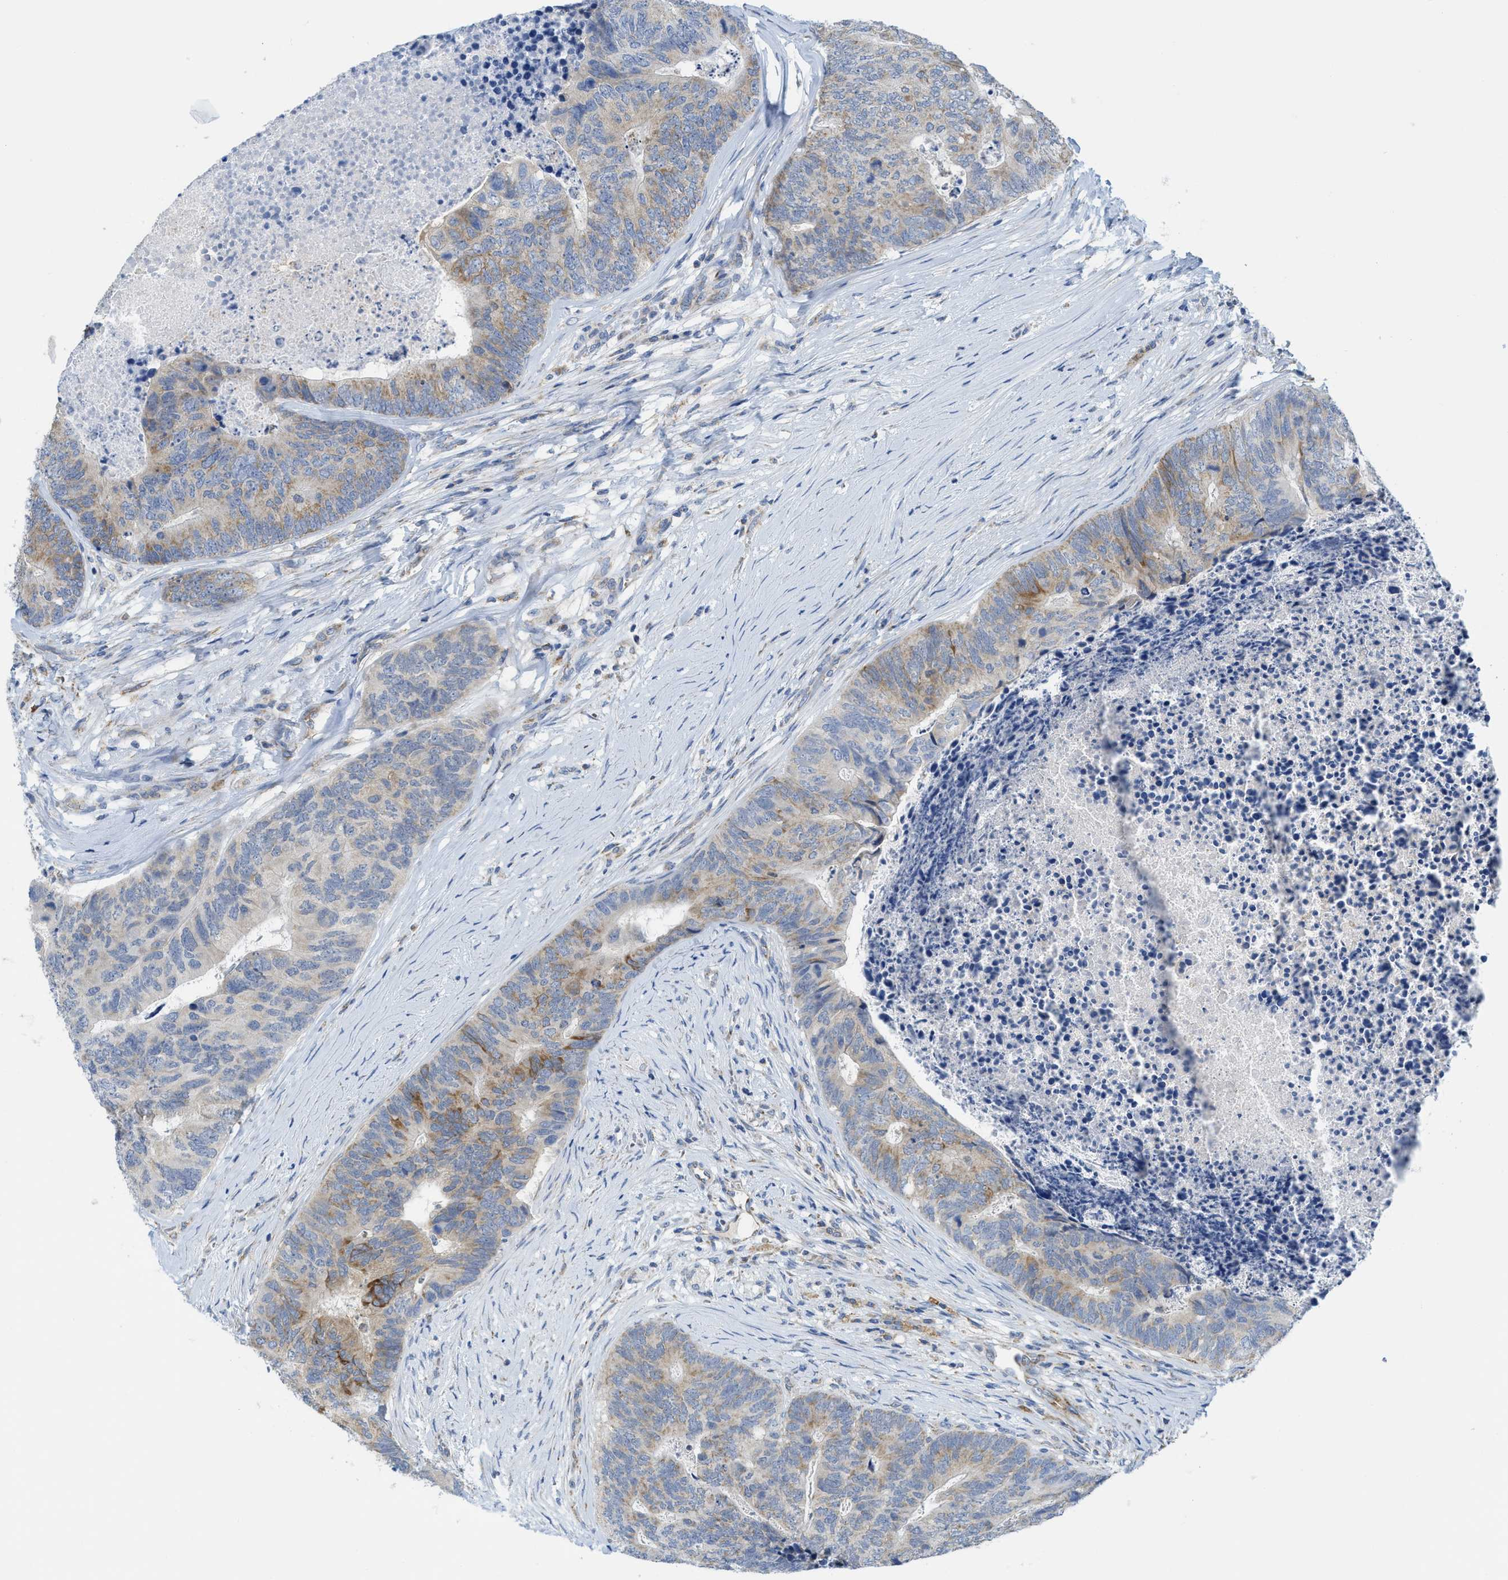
{"staining": {"intensity": "moderate", "quantity": ">75%", "location": "cytoplasmic/membranous"}, "tissue": "colorectal cancer", "cell_type": "Tumor cells", "image_type": "cancer", "snomed": [{"axis": "morphology", "description": "Adenocarcinoma, NOS"}, {"axis": "topography", "description": "Colon"}], "caption": "Protein staining of colorectal adenocarcinoma tissue displays moderate cytoplasmic/membranous positivity in about >75% of tumor cells.", "gene": "GATD3", "patient": {"sex": "female", "age": 67}}